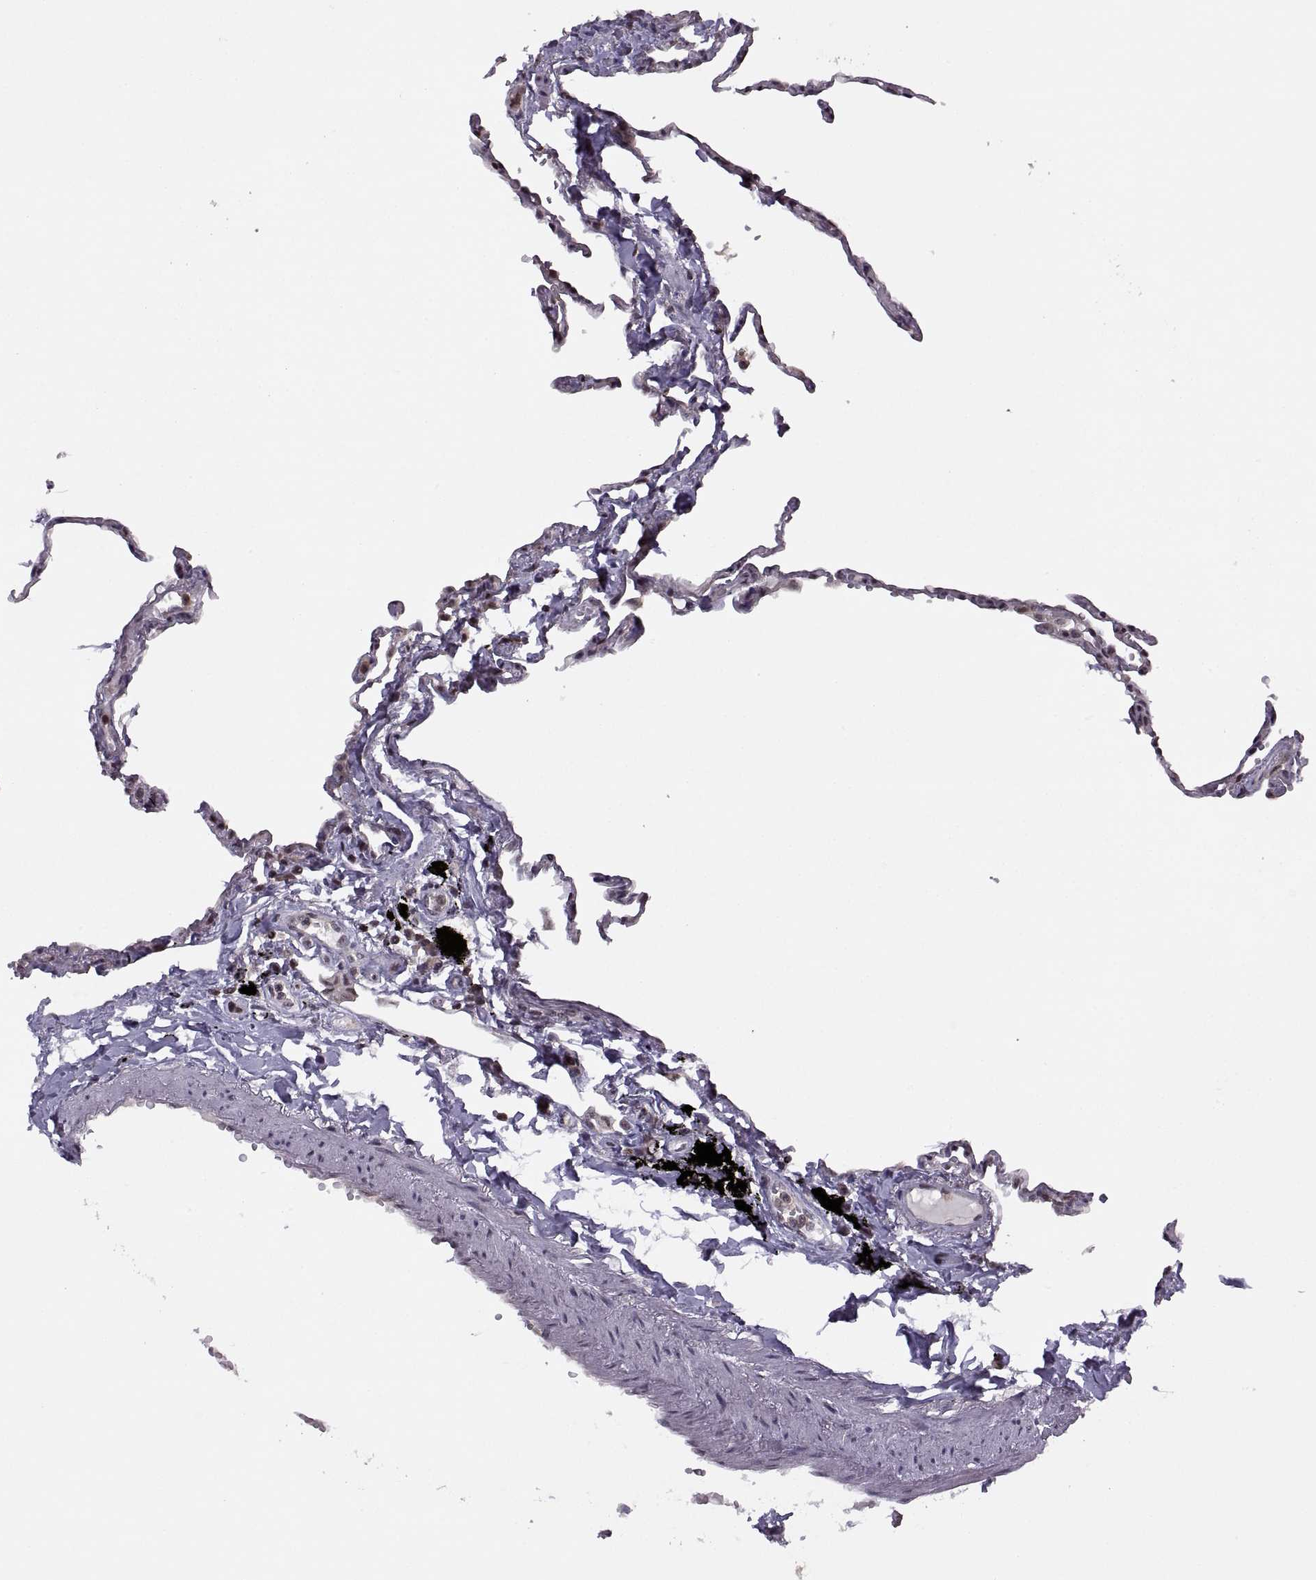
{"staining": {"intensity": "moderate", "quantity": "25%-75%", "location": "nuclear"}, "tissue": "lung", "cell_type": "Alveolar cells", "image_type": "normal", "snomed": [{"axis": "morphology", "description": "Normal tissue, NOS"}, {"axis": "topography", "description": "Lung"}], "caption": "Protein expression analysis of benign lung displays moderate nuclear staining in about 25%-75% of alveolar cells.", "gene": "INTS3", "patient": {"sex": "male", "age": 78}}